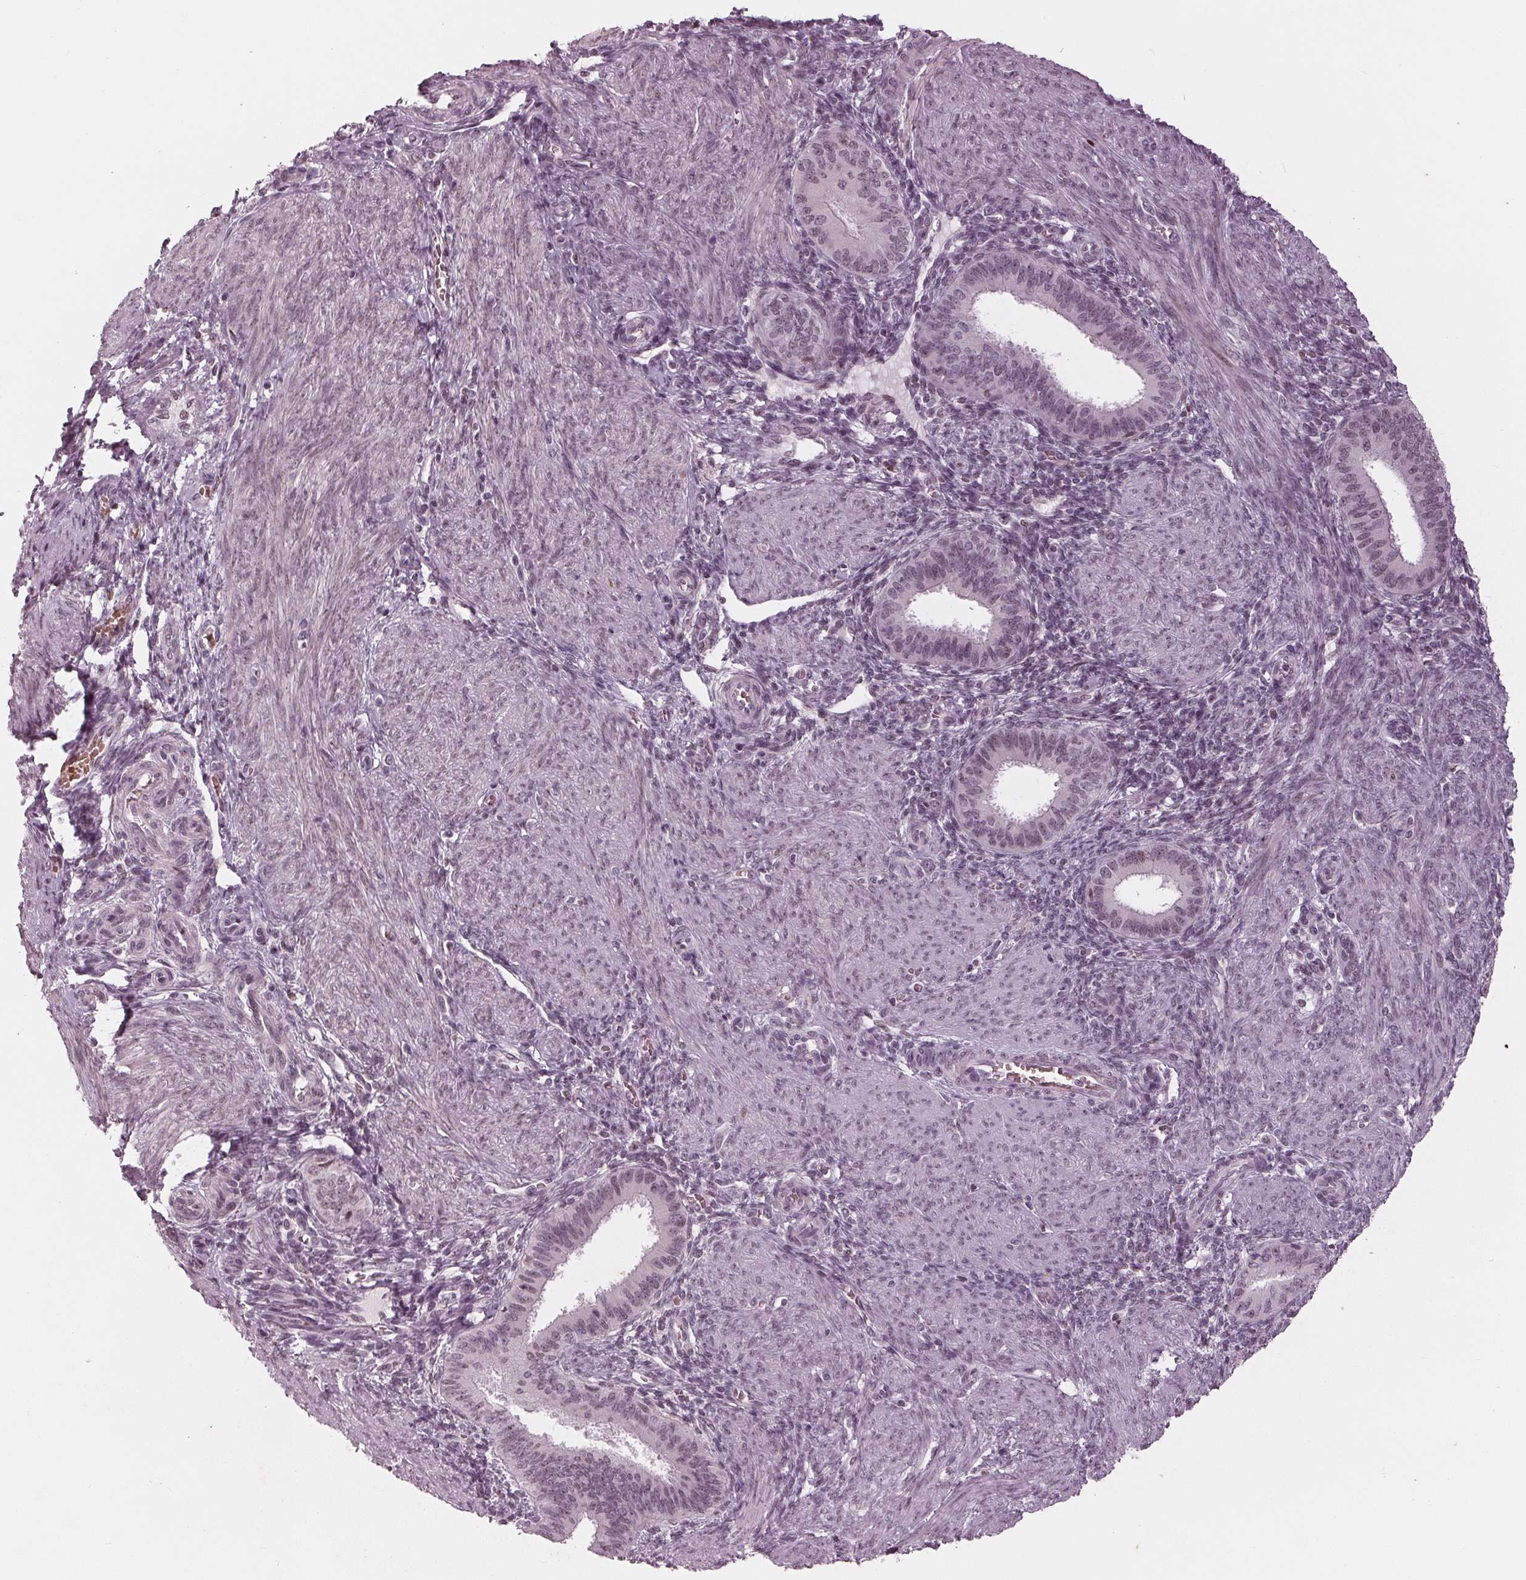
{"staining": {"intensity": "negative", "quantity": "none", "location": "none"}, "tissue": "endometrium", "cell_type": "Cells in endometrial stroma", "image_type": "normal", "snomed": [{"axis": "morphology", "description": "Normal tissue, NOS"}, {"axis": "topography", "description": "Endometrium"}], "caption": "The micrograph shows no significant expression in cells in endometrial stroma of endometrium. (DAB IHC visualized using brightfield microscopy, high magnification).", "gene": "DNMT3L", "patient": {"sex": "female", "age": 39}}